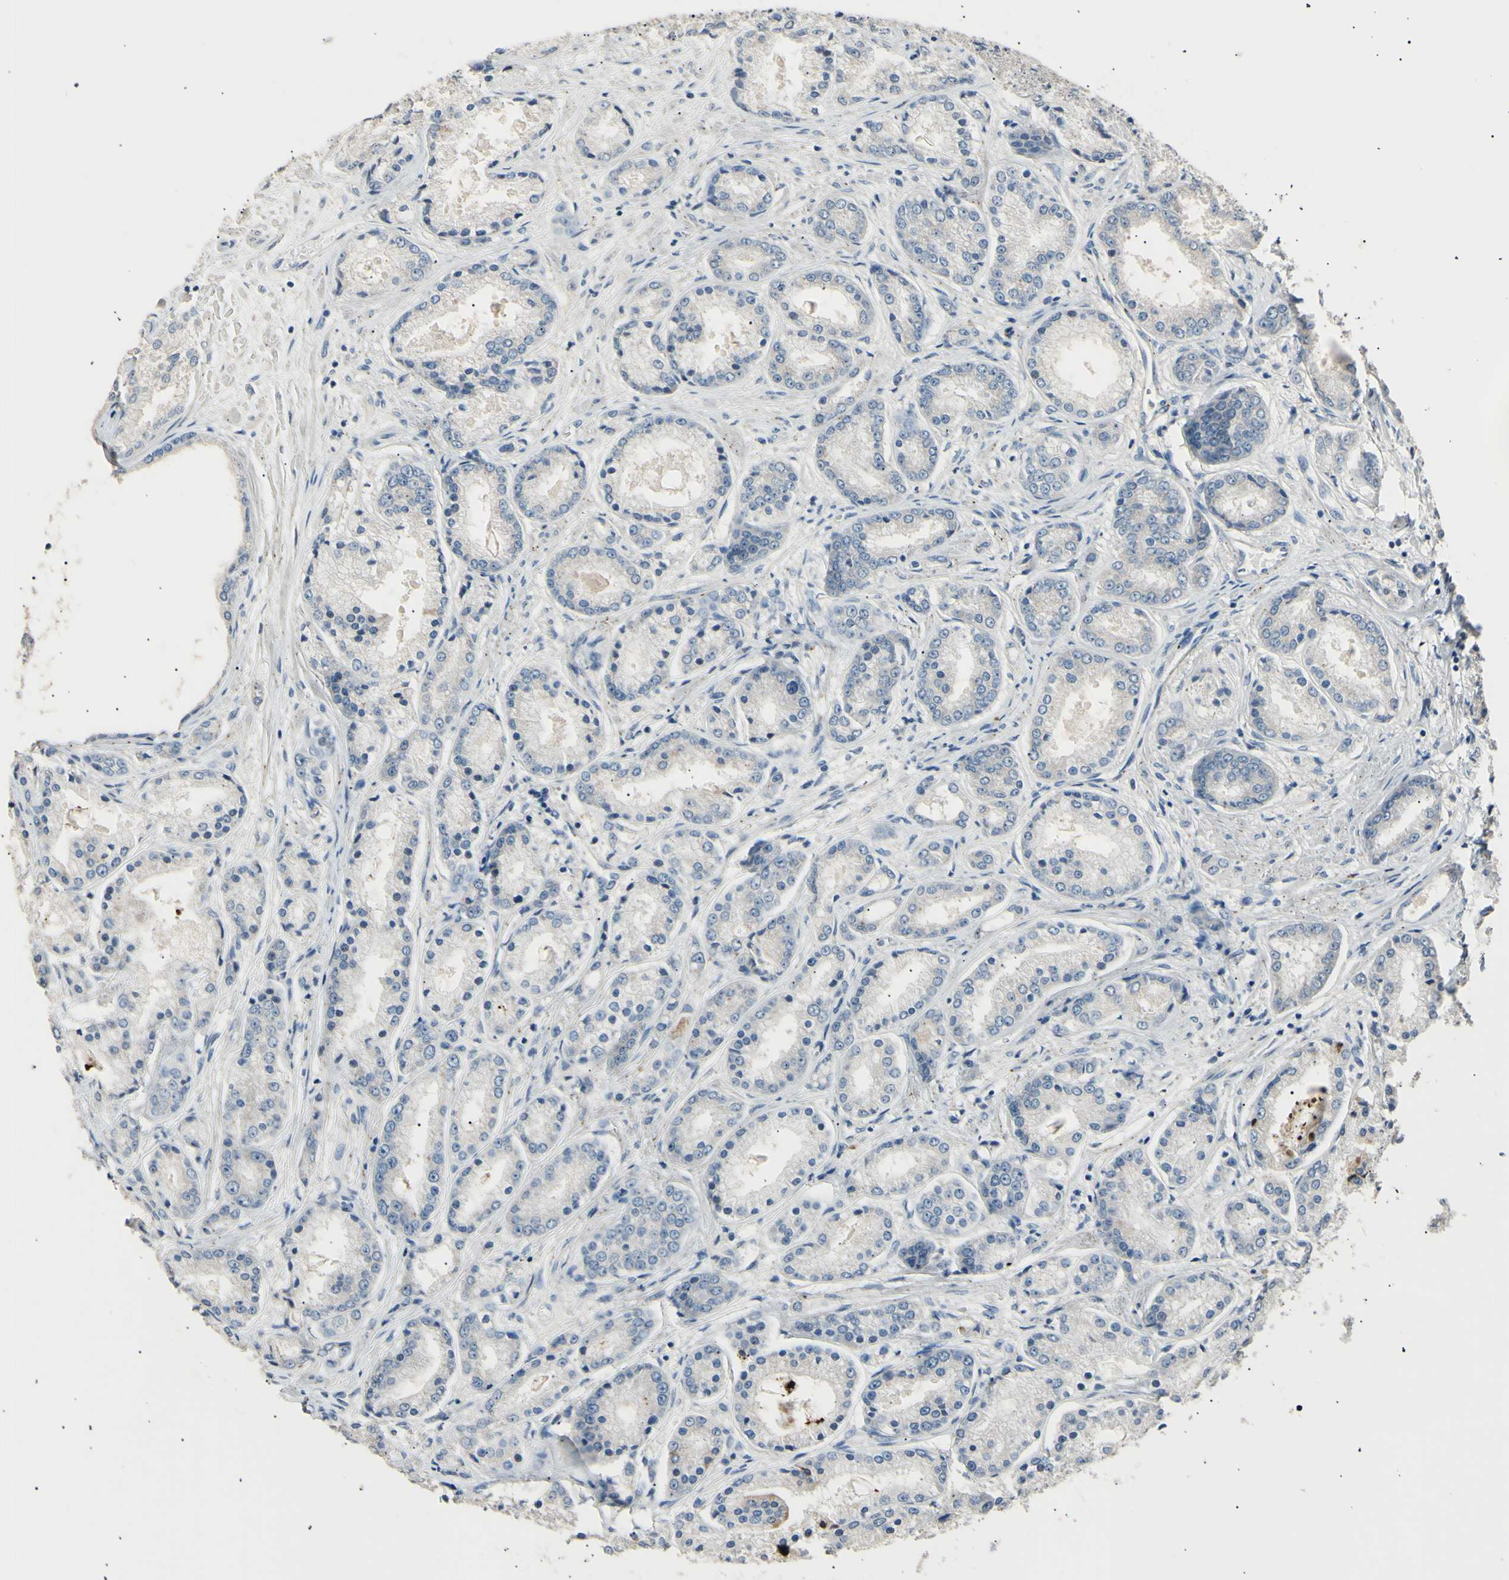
{"staining": {"intensity": "negative", "quantity": "none", "location": "none"}, "tissue": "prostate cancer", "cell_type": "Tumor cells", "image_type": "cancer", "snomed": [{"axis": "morphology", "description": "Adenocarcinoma, High grade"}, {"axis": "topography", "description": "Prostate"}], "caption": "The histopathology image reveals no staining of tumor cells in adenocarcinoma (high-grade) (prostate).", "gene": "LDLR", "patient": {"sex": "male", "age": 59}}